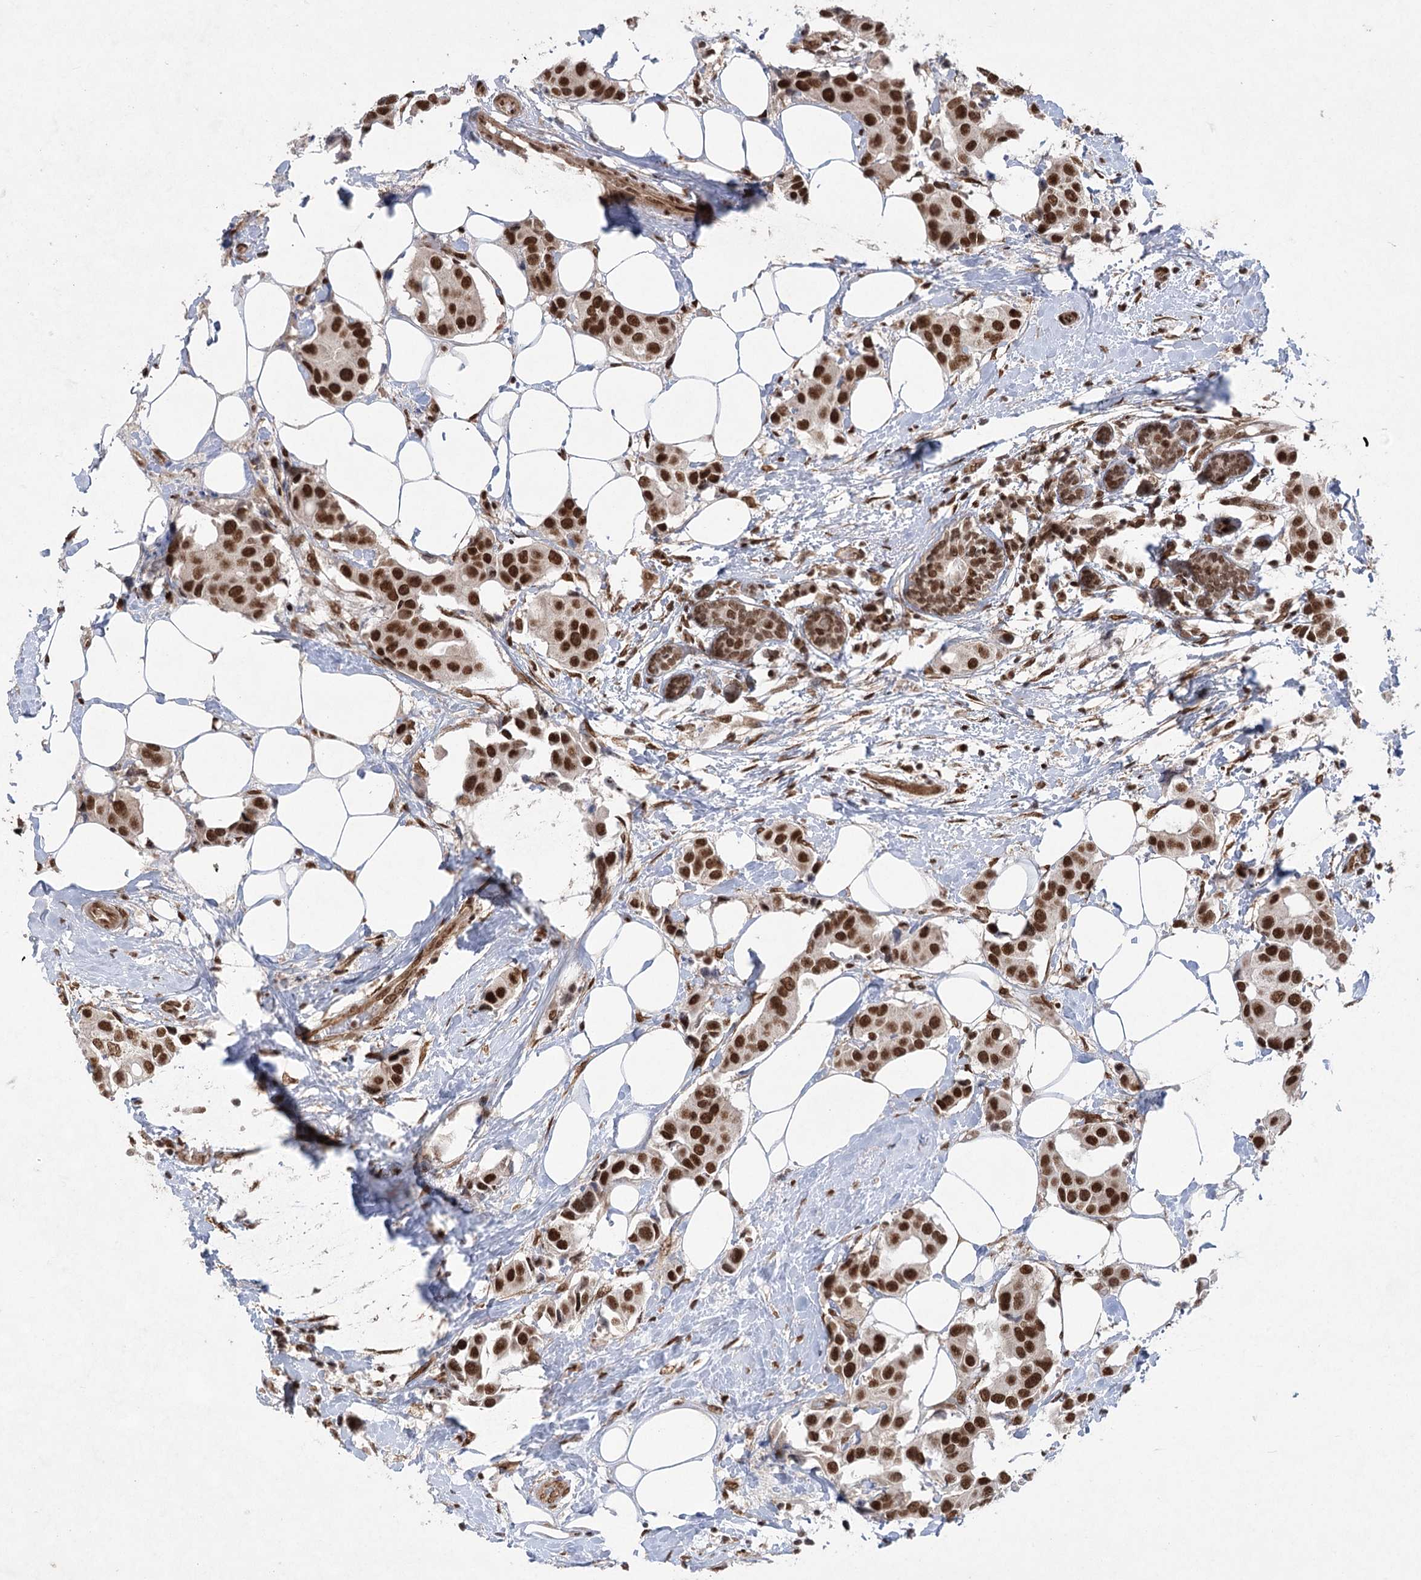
{"staining": {"intensity": "strong", "quantity": ">75%", "location": "nuclear"}, "tissue": "breast cancer", "cell_type": "Tumor cells", "image_type": "cancer", "snomed": [{"axis": "morphology", "description": "Normal tissue, NOS"}, {"axis": "morphology", "description": "Duct carcinoma"}, {"axis": "topography", "description": "Breast"}], "caption": "Protein expression analysis of human breast infiltrating ductal carcinoma reveals strong nuclear positivity in about >75% of tumor cells. The staining is performed using DAB (3,3'-diaminobenzidine) brown chromogen to label protein expression. The nuclei are counter-stained blue using hematoxylin.", "gene": "ZCCHC8", "patient": {"sex": "female", "age": 39}}